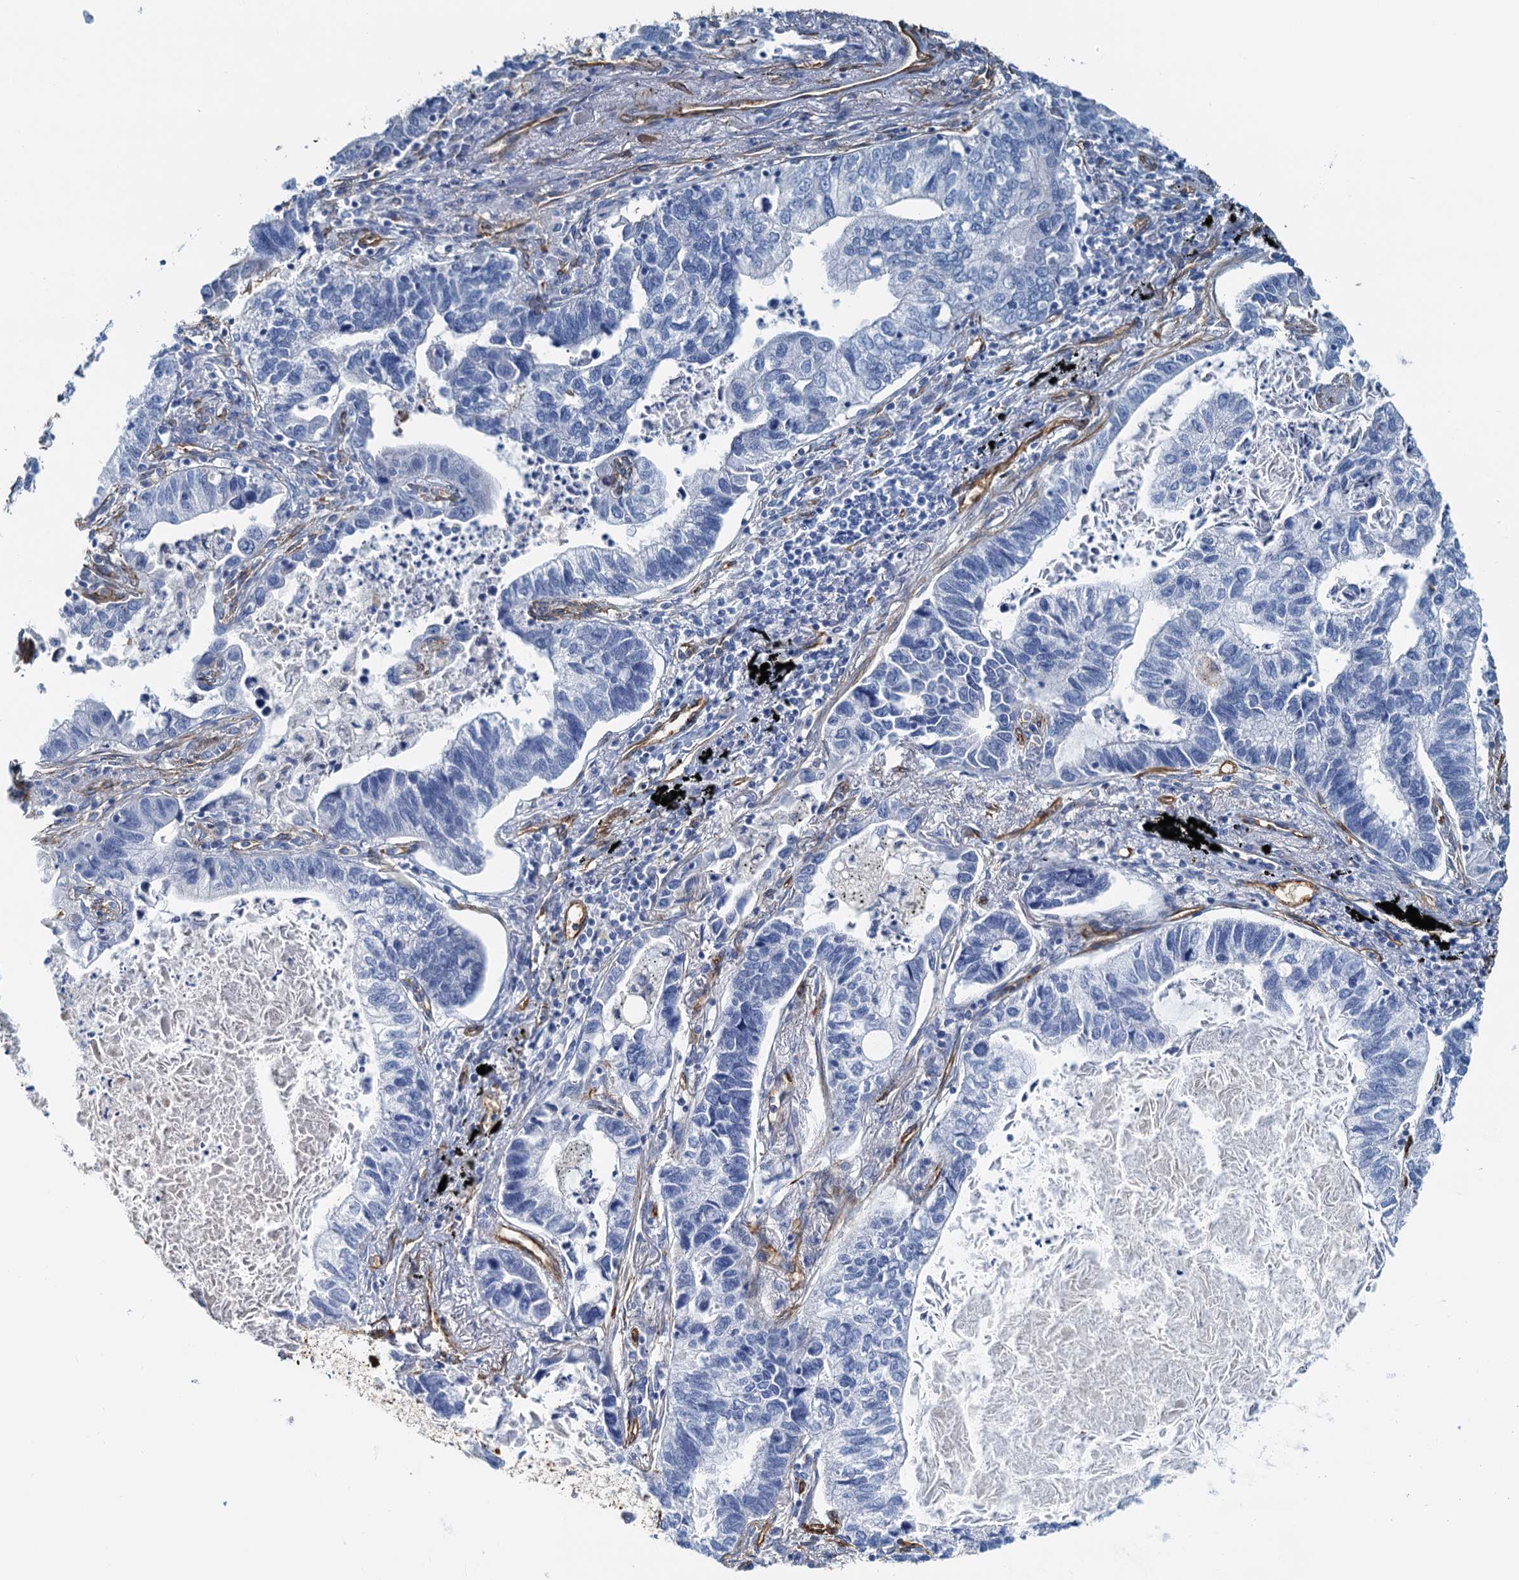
{"staining": {"intensity": "negative", "quantity": "none", "location": "none"}, "tissue": "lung cancer", "cell_type": "Tumor cells", "image_type": "cancer", "snomed": [{"axis": "morphology", "description": "Adenocarcinoma, NOS"}, {"axis": "topography", "description": "Lung"}], "caption": "A photomicrograph of lung adenocarcinoma stained for a protein demonstrates no brown staining in tumor cells.", "gene": "DGKG", "patient": {"sex": "male", "age": 67}}